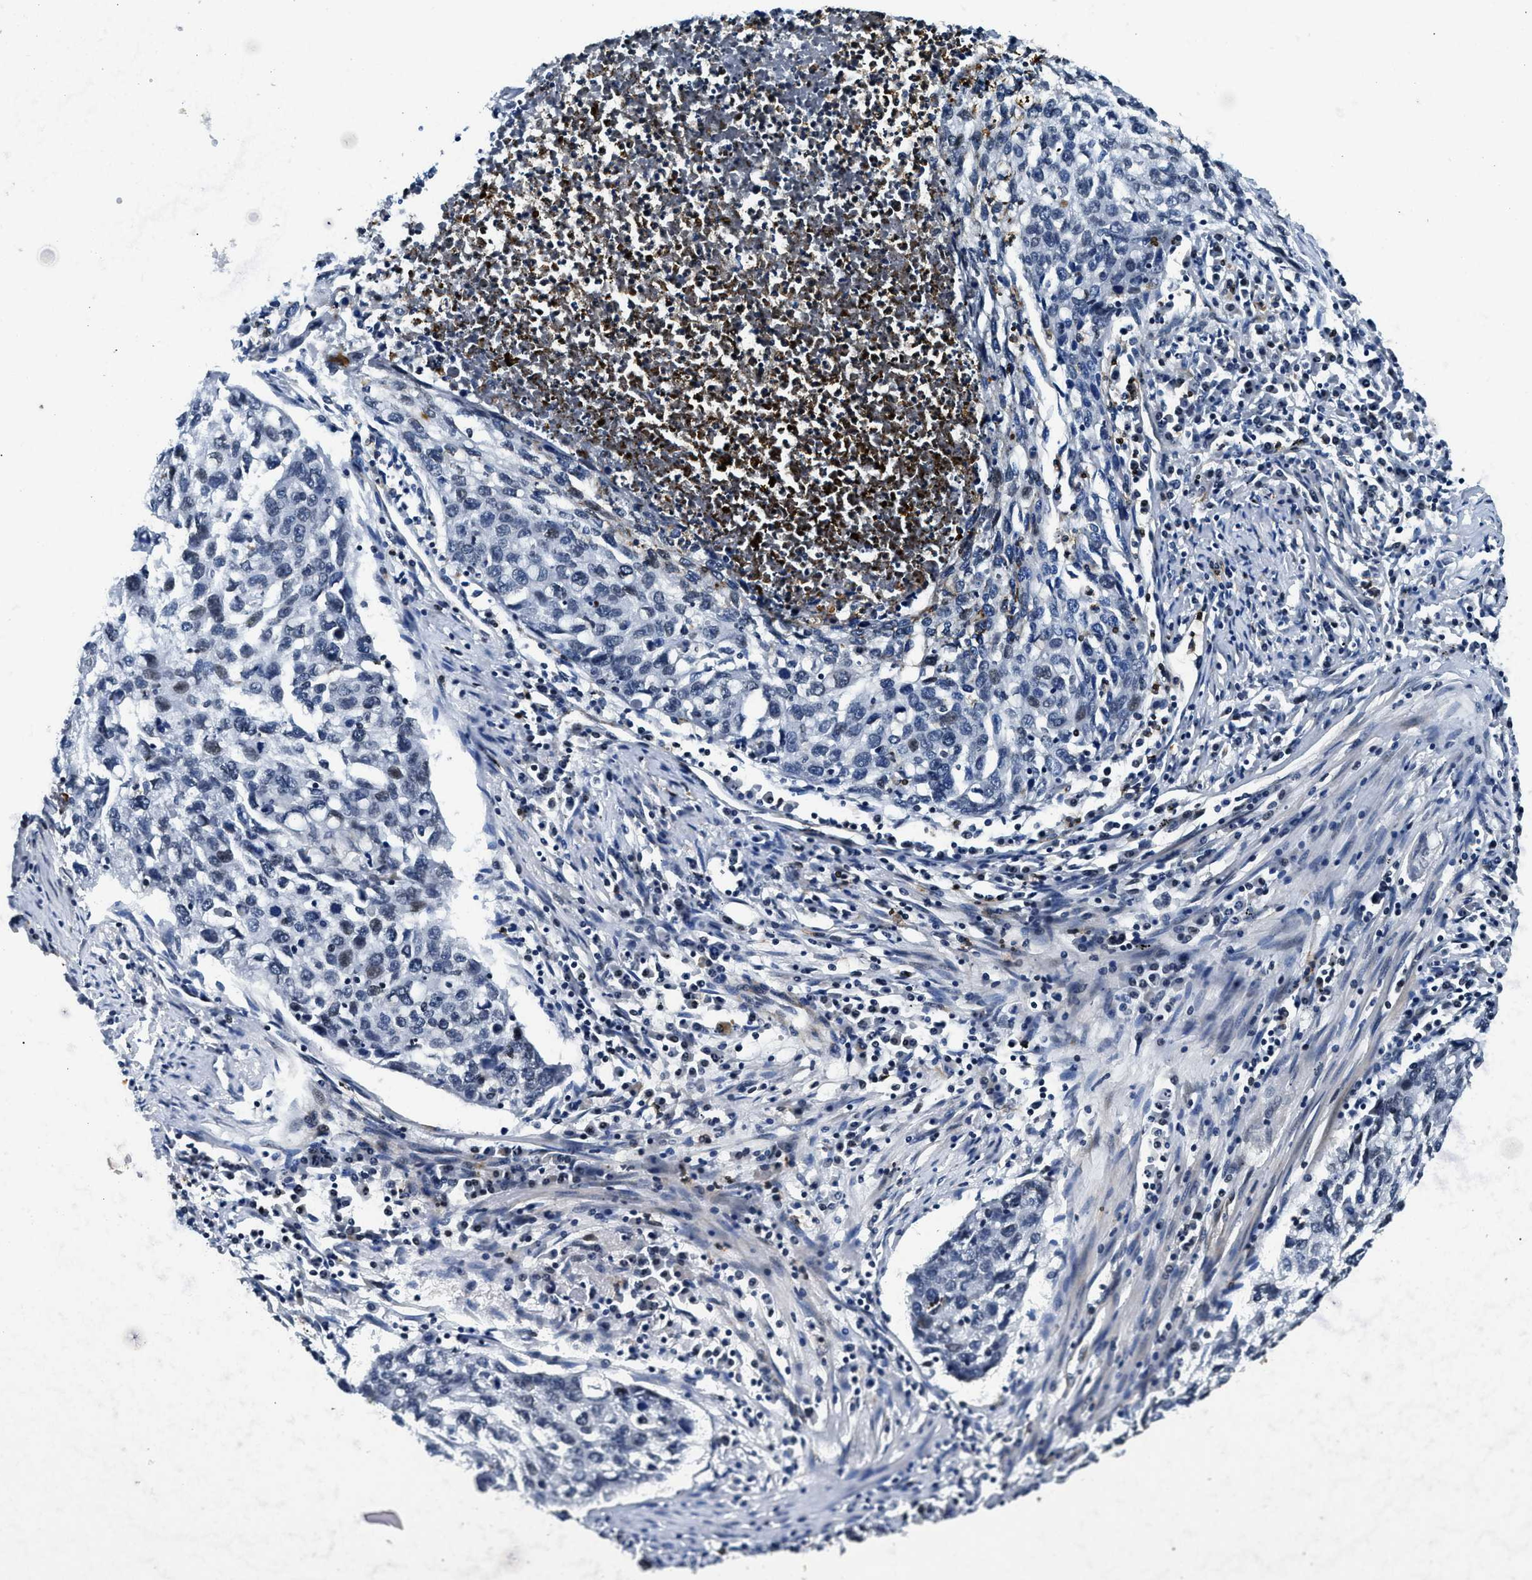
{"staining": {"intensity": "negative", "quantity": "none", "location": "none"}, "tissue": "lung cancer", "cell_type": "Tumor cells", "image_type": "cancer", "snomed": [{"axis": "morphology", "description": "Squamous cell carcinoma, NOS"}, {"axis": "topography", "description": "Lung"}], "caption": "DAB (3,3'-diaminobenzidine) immunohistochemical staining of human squamous cell carcinoma (lung) exhibits no significant staining in tumor cells.", "gene": "ZC3HC1", "patient": {"sex": "female", "age": 63}}